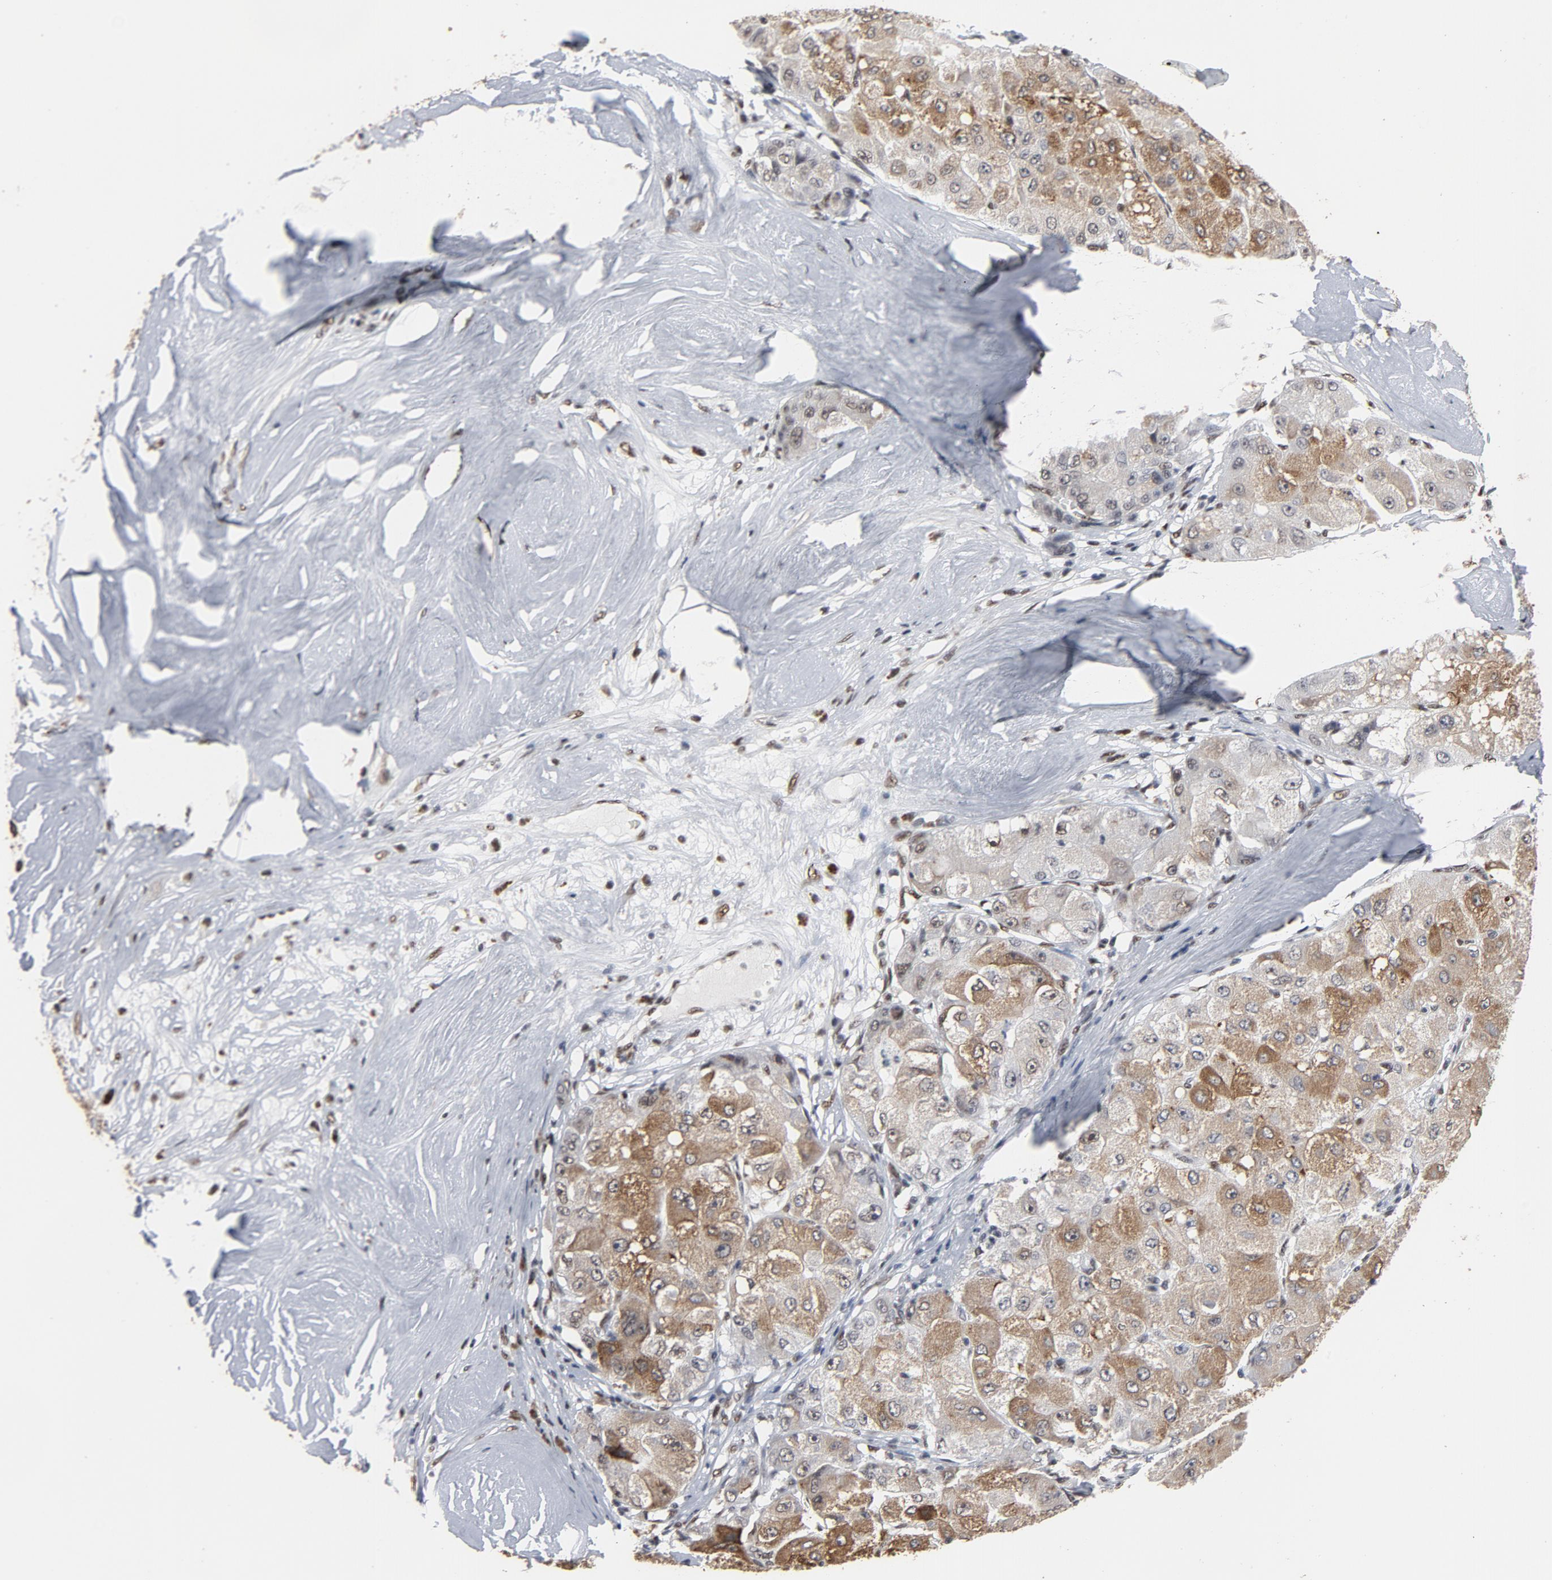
{"staining": {"intensity": "moderate", "quantity": ">75%", "location": "cytoplasmic/membranous"}, "tissue": "liver cancer", "cell_type": "Tumor cells", "image_type": "cancer", "snomed": [{"axis": "morphology", "description": "Carcinoma, Hepatocellular, NOS"}, {"axis": "topography", "description": "Liver"}], "caption": "High-power microscopy captured an immunohistochemistry photomicrograph of liver cancer (hepatocellular carcinoma), revealing moderate cytoplasmic/membranous staining in about >75% of tumor cells. (DAB IHC with brightfield microscopy, high magnification).", "gene": "MRE11", "patient": {"sex": "male", "age": 80}}